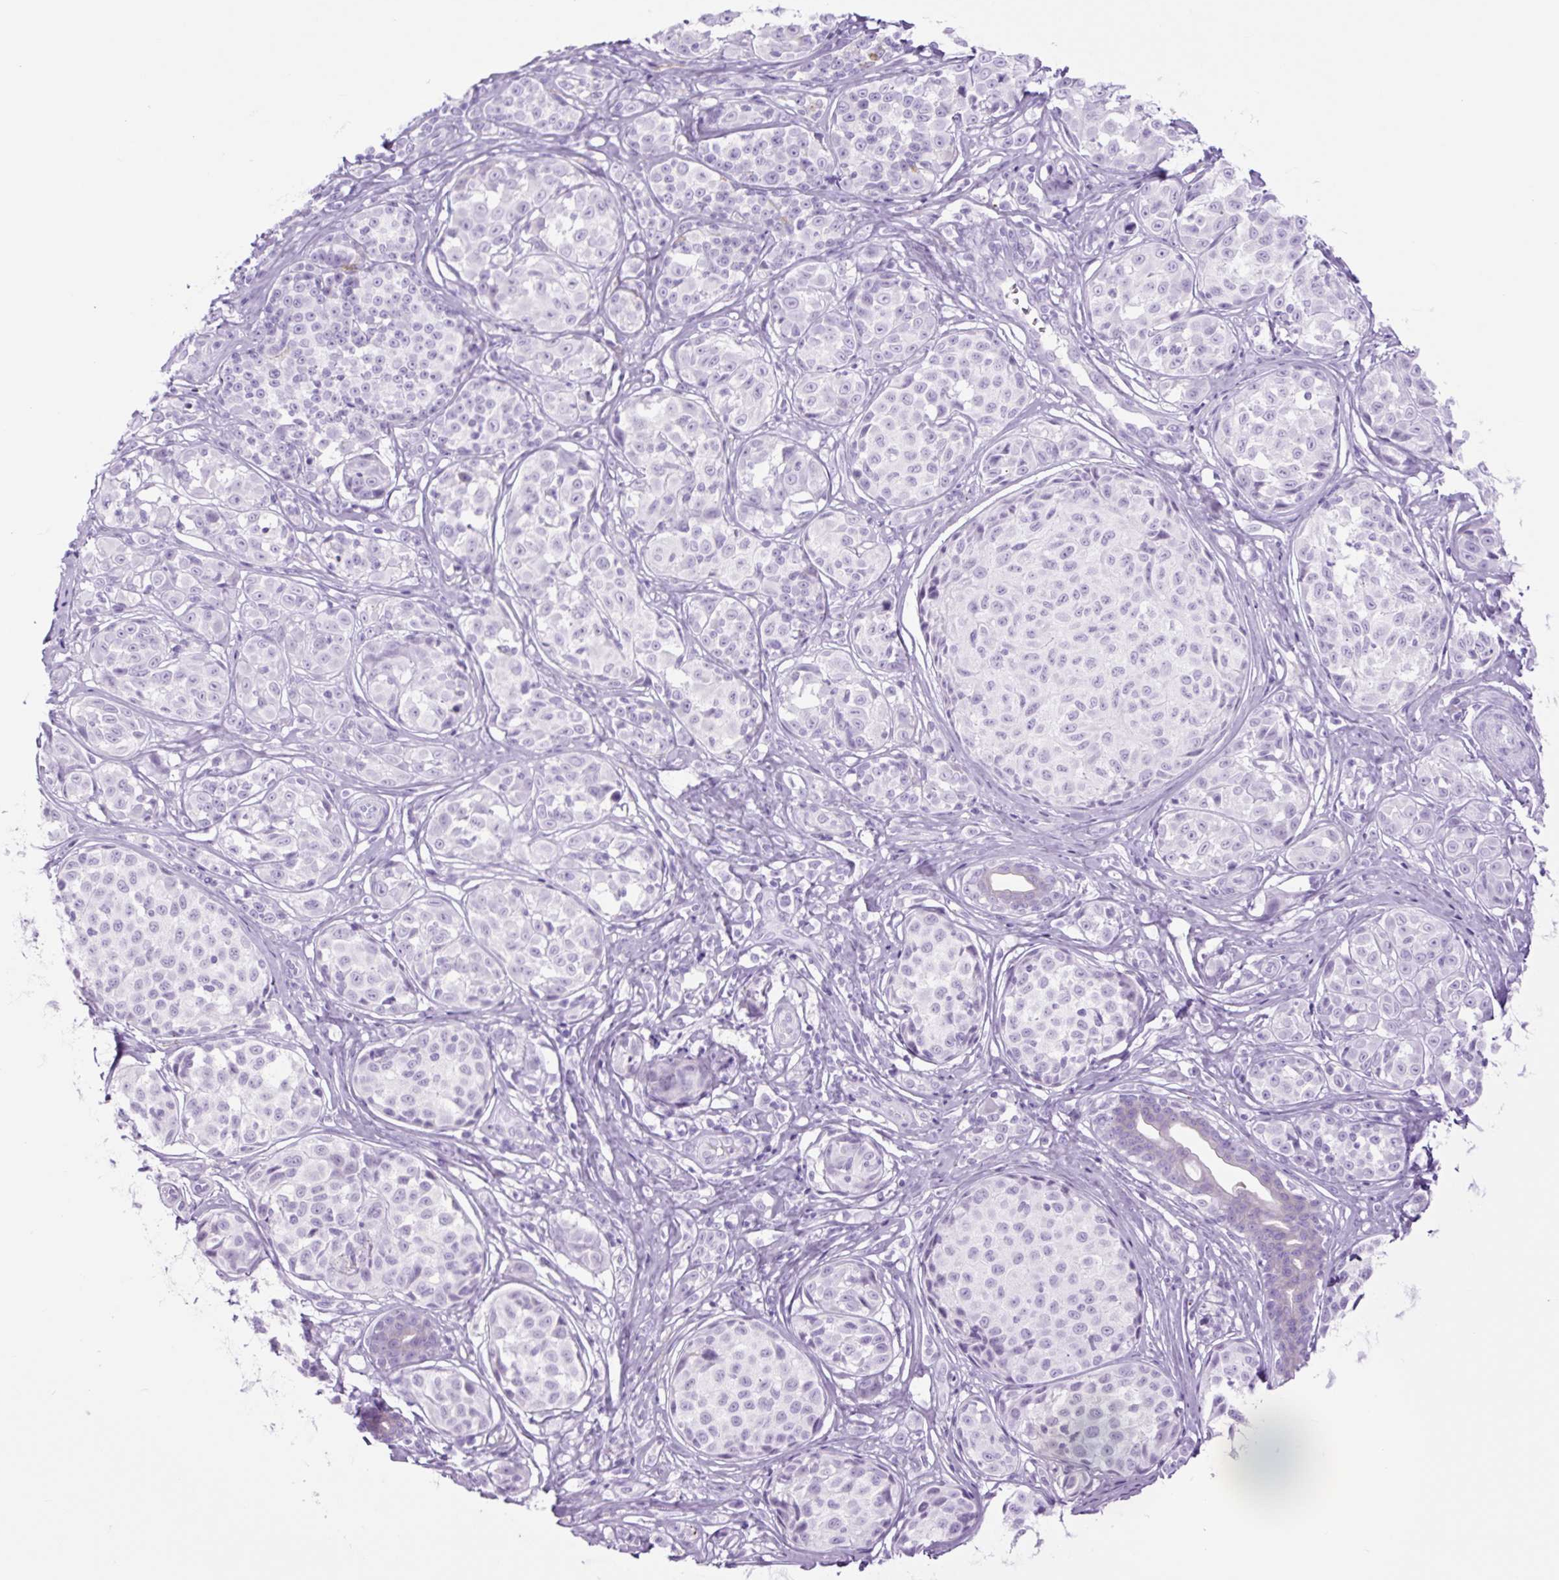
{"staining": {"intensity": "negative", "quantity": "none", "location": "none"}, "tissue": "melanoma", "cell_type": "Tumor cells", "image_type": "cancer", "snomed": [{"axis": "morphology", "description": "Malignant melanoma, NOS"}, {"axis": "topography", "description": "Skin"}], "caption": "IHC of human melanoma shows no staining in tumor cells. (Brightfield microscopy of DAB (3,3'-diaminobenzidine) immunohistochemistry at high magnification).", "gene": "TFF2", "patient": {"sex": "female", "age": 35}}